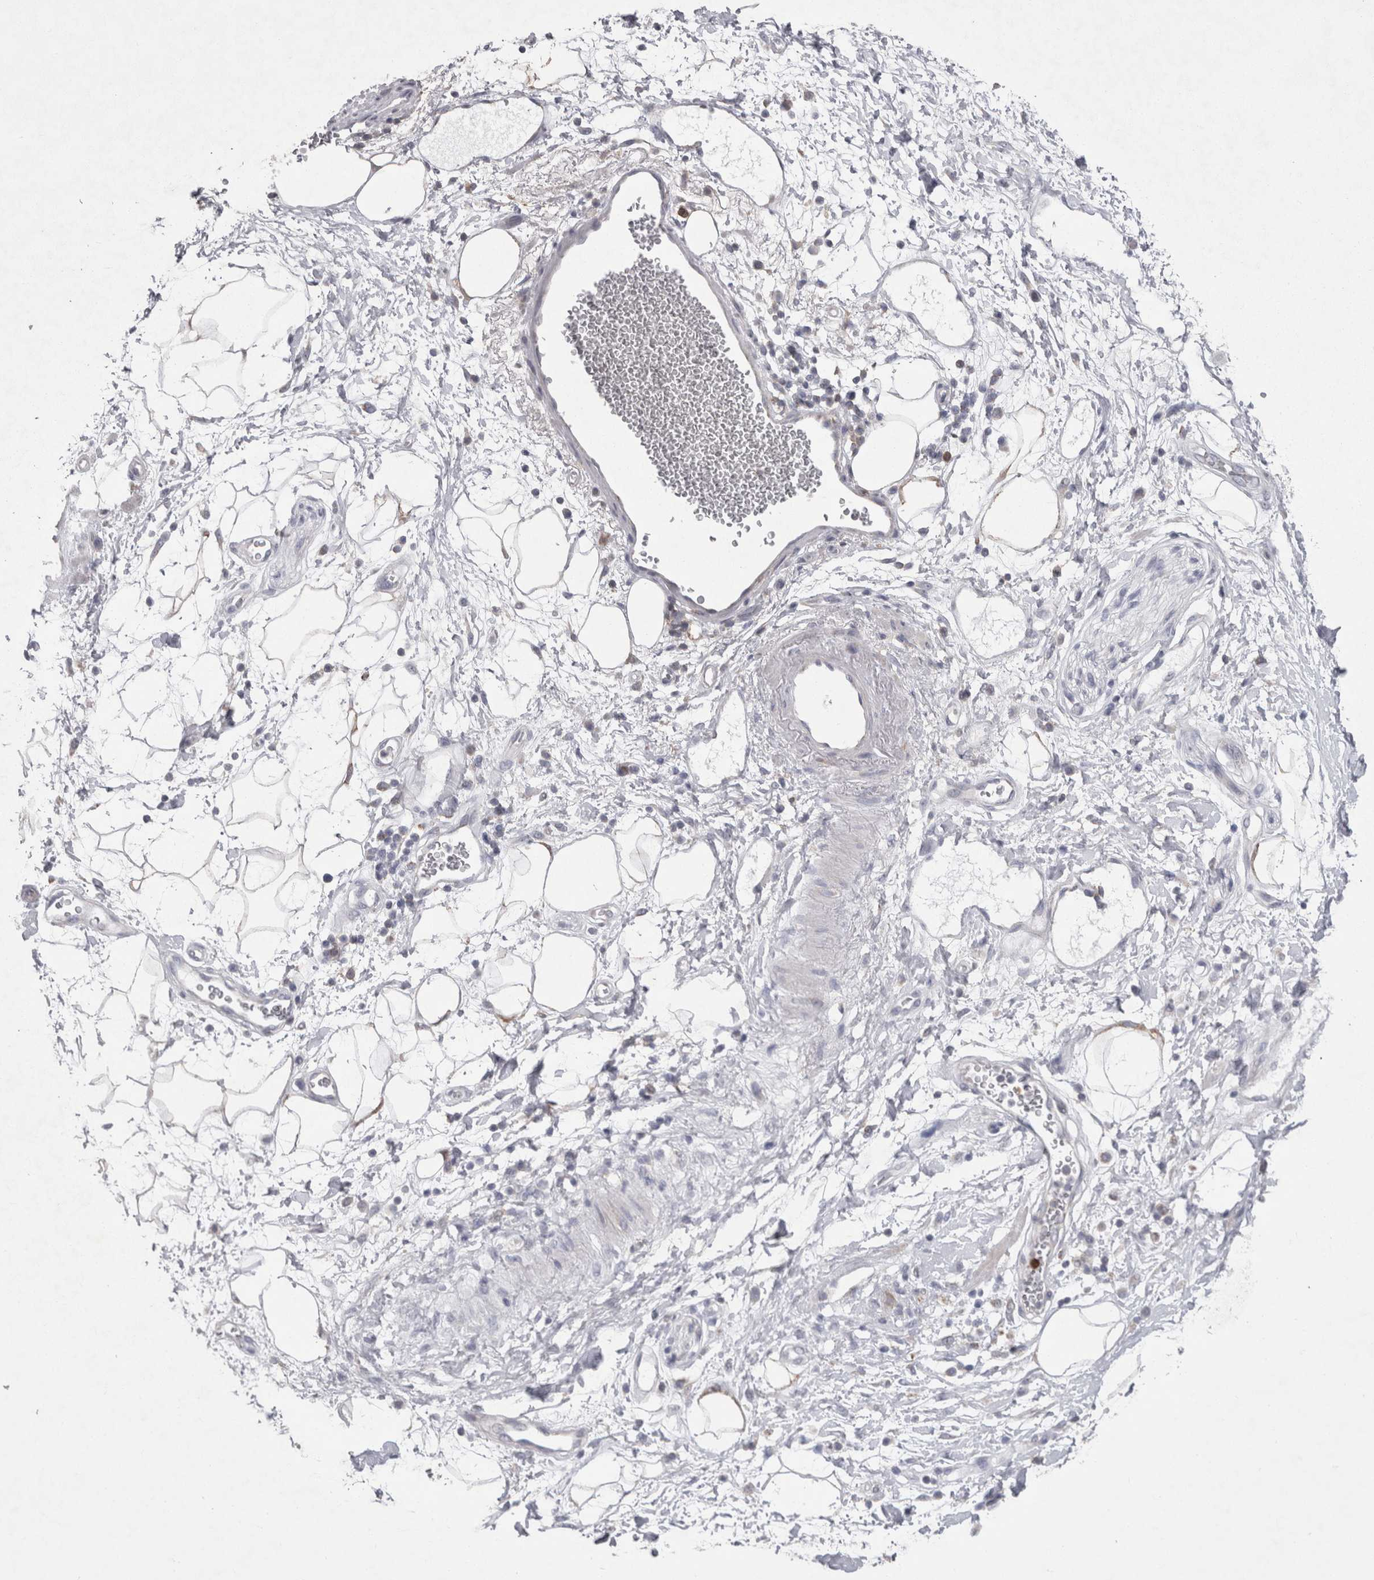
{"staining": {"intensity": "negative", "quantity": "none", "location": "none"}, "tissue": "adipose tissue", "cell_type": "Adipocytes", "image_type": "normal", "snomed": [{"axis": "morphology", "description": "Normal tissue, NOS"}, {"axis": "morphology", "description": "Adenocarcinoma, NOS"}, {"axis": "topography", "description": "Duodenum"}, {"axis": "topography", "description": "Peripheral nerve tissue"}], "caption": "A high-resolution micrograph shows IHC staining of normal adipose tissue, which reveals no significant expression in adipocytes.", "gene": "AGMAT", "patient": {"sex": "female", "age": 60}}